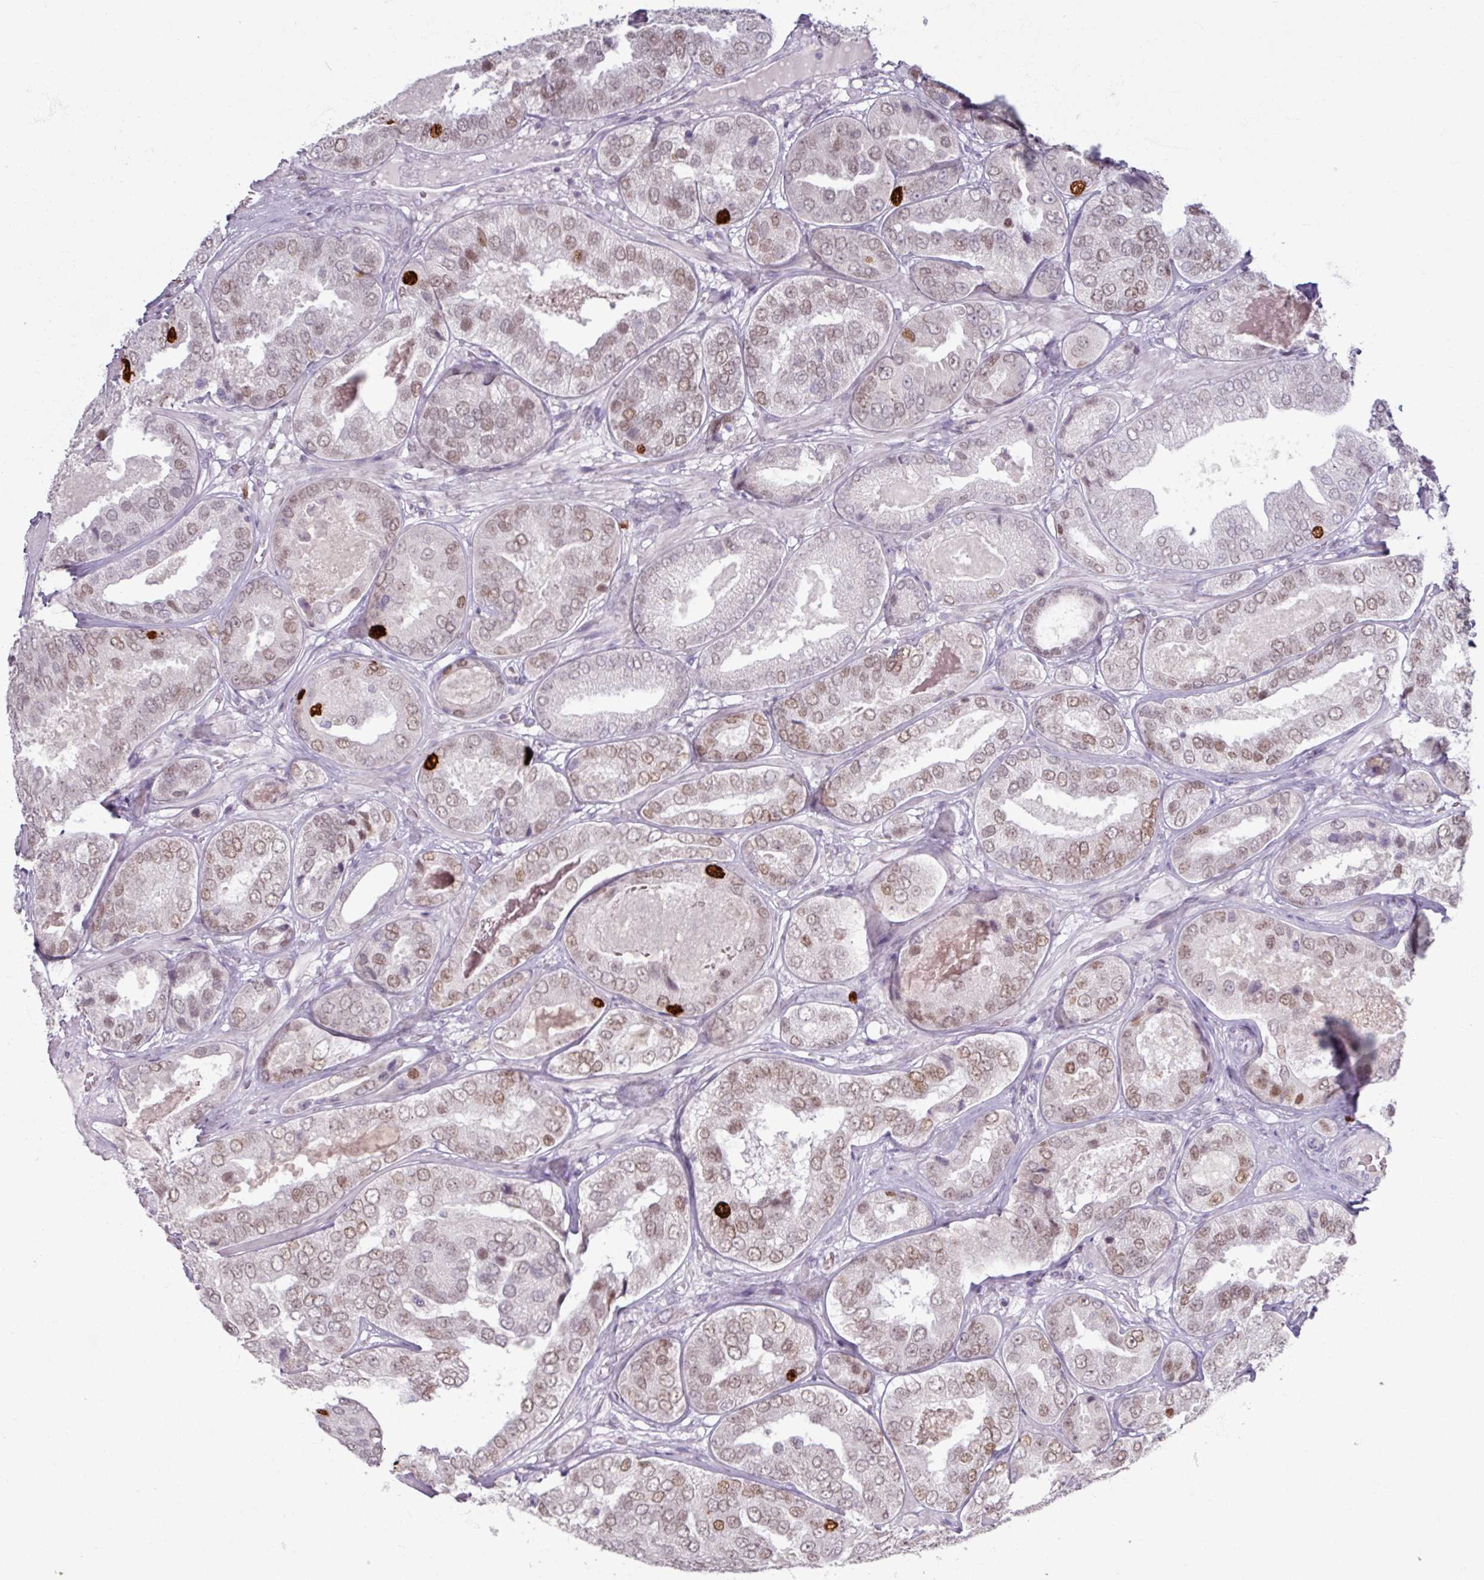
{"staining": {"intensity": "strong", "quantity": "<25%", "location": "nuclear"}, "tissue": "prostate cancer", "cell_type": "Tumor cells", "image_type": "cancer", "snomed": [{"axis": "morphology", "description": "Adenocarcinoma, High grade"}, {"axis": "topography", "description": "Prostate"}], "caption": "This micrograph displays prostate cancer stained with immunohistochemistry to label a protein in brown. The nuclear of tumor cells show strong positivity for the protein. Nuclei are counter-stained blue.", "gene": "ATAD2", "patient": {"sex": "male", "age": 63}}